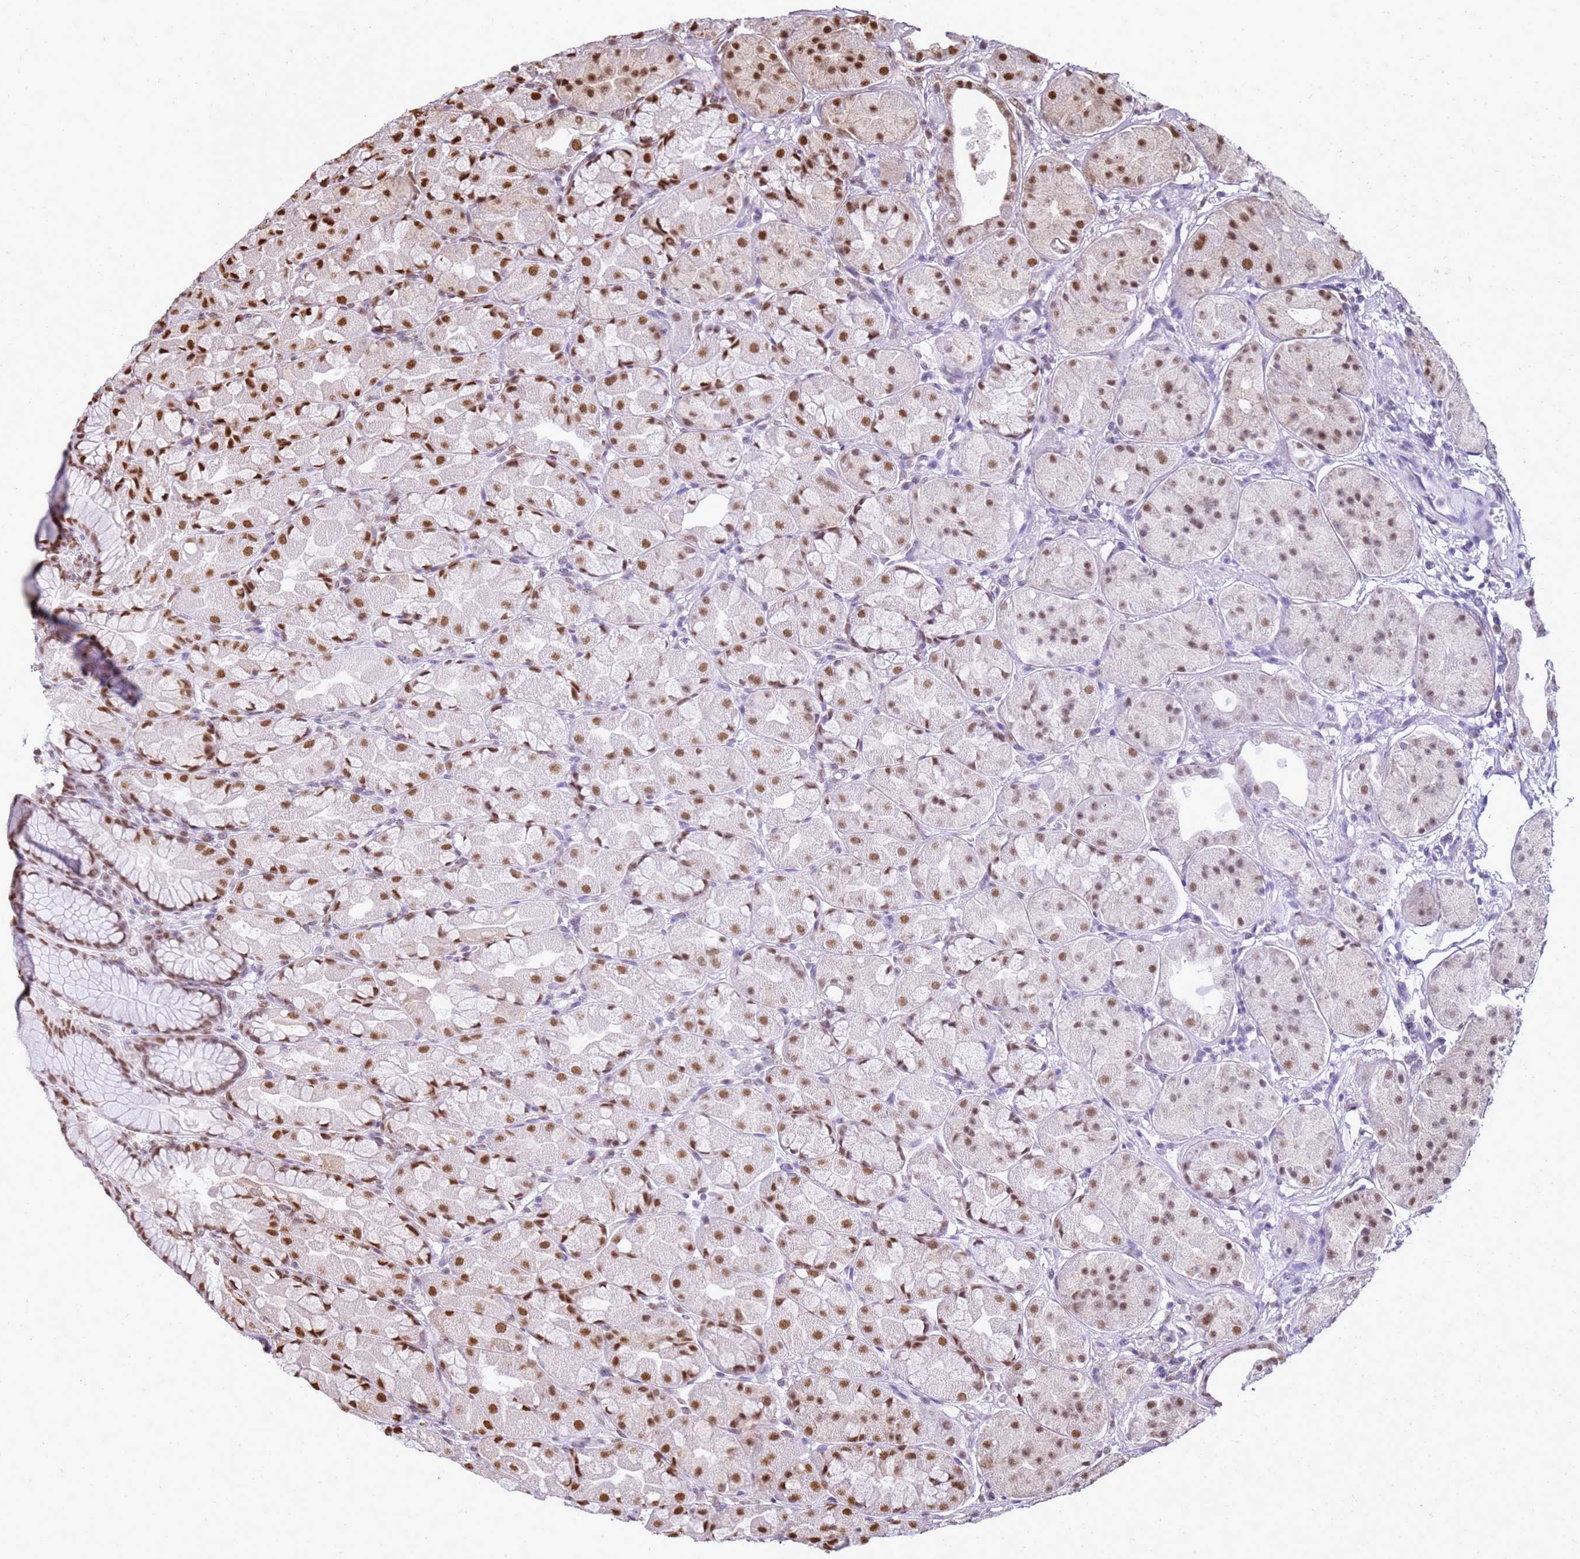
{"staining": {"intensity": "moderate", "quantity": ">75%", "location": "nuclear"}, "tissue": "stomach", "cell_type": "Glandular cells", "image_type": "normal", "snomed": [{"axis": "morphology", "description": "Normal tissue, NOS"}, {"axis": "topography", "description": "Stomach"}], "caption": "Glandular cells show moderate nuclear expression in approximately >75% of cells in benign stomach.", "gene": "APEX1", "patient": {"sex": "male", "age": 57}}